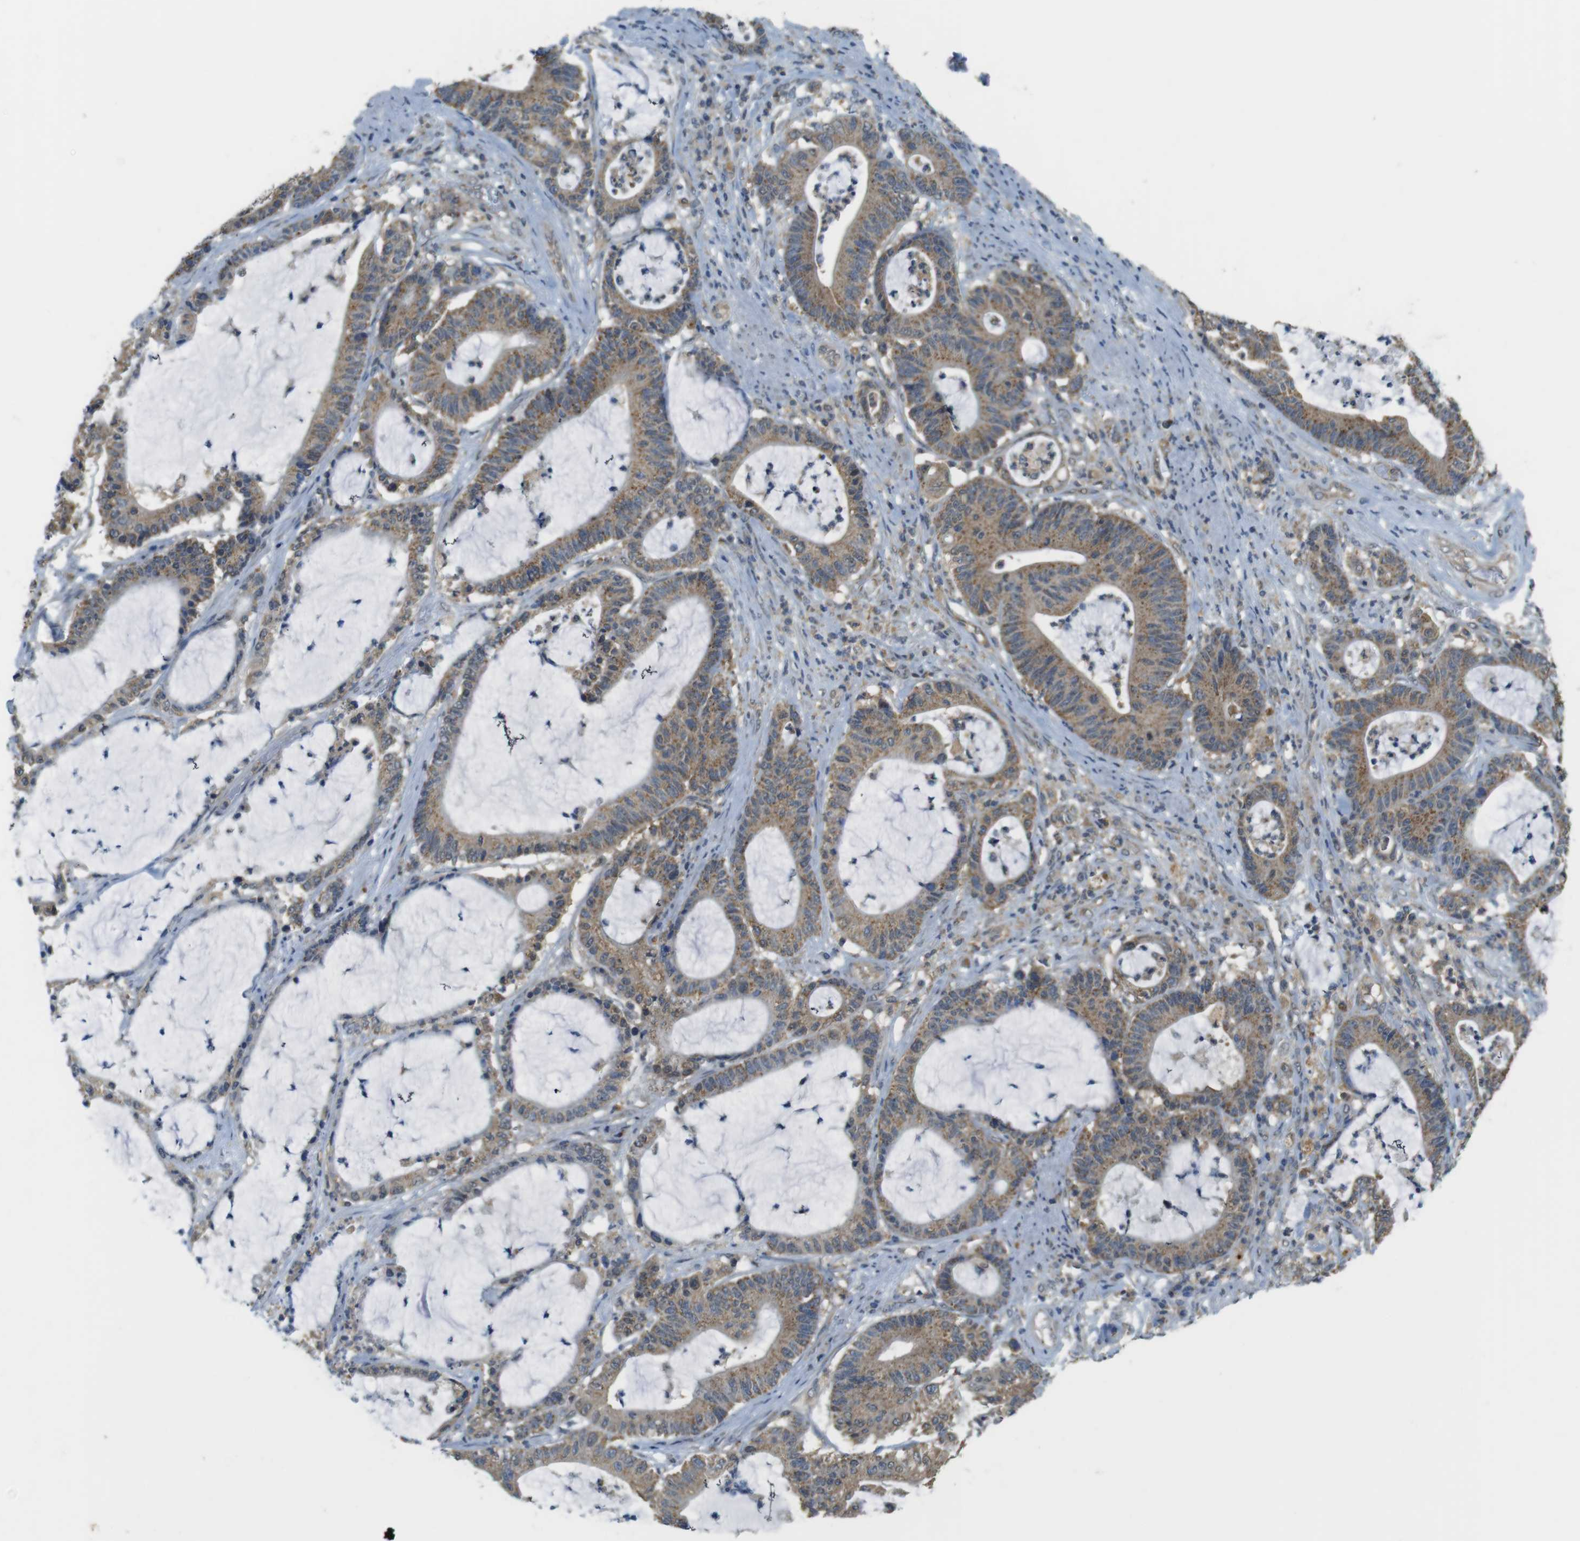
{"staining": {"intensity": "moderate", "quantity": ">75%", "location": "cytoplasmic/membranous"}, "tissue": "colorectal cancer", "cell_type": "Tumor cells", "image_type": "cancer", "snomed": [{"axis": "morphology", "description": "Adenocarcinoma, NOS"}, {"axis": "topography", "description": "Colon"}], "caption": "IHC staining of adenocarcinoma (colorectal), which displays medium levels of moderate cytoplasmic/membranous staining in approximately >75% of tumor cells indicating moderate cytoplasmic/membranous protein positivity. The staining was performed using DAB (brown) for protein detection and nuclei were counterstained in hematoxylin (blue).", "gene": "BRI3BP", "patient": {"sex": "female", "age": 84}}